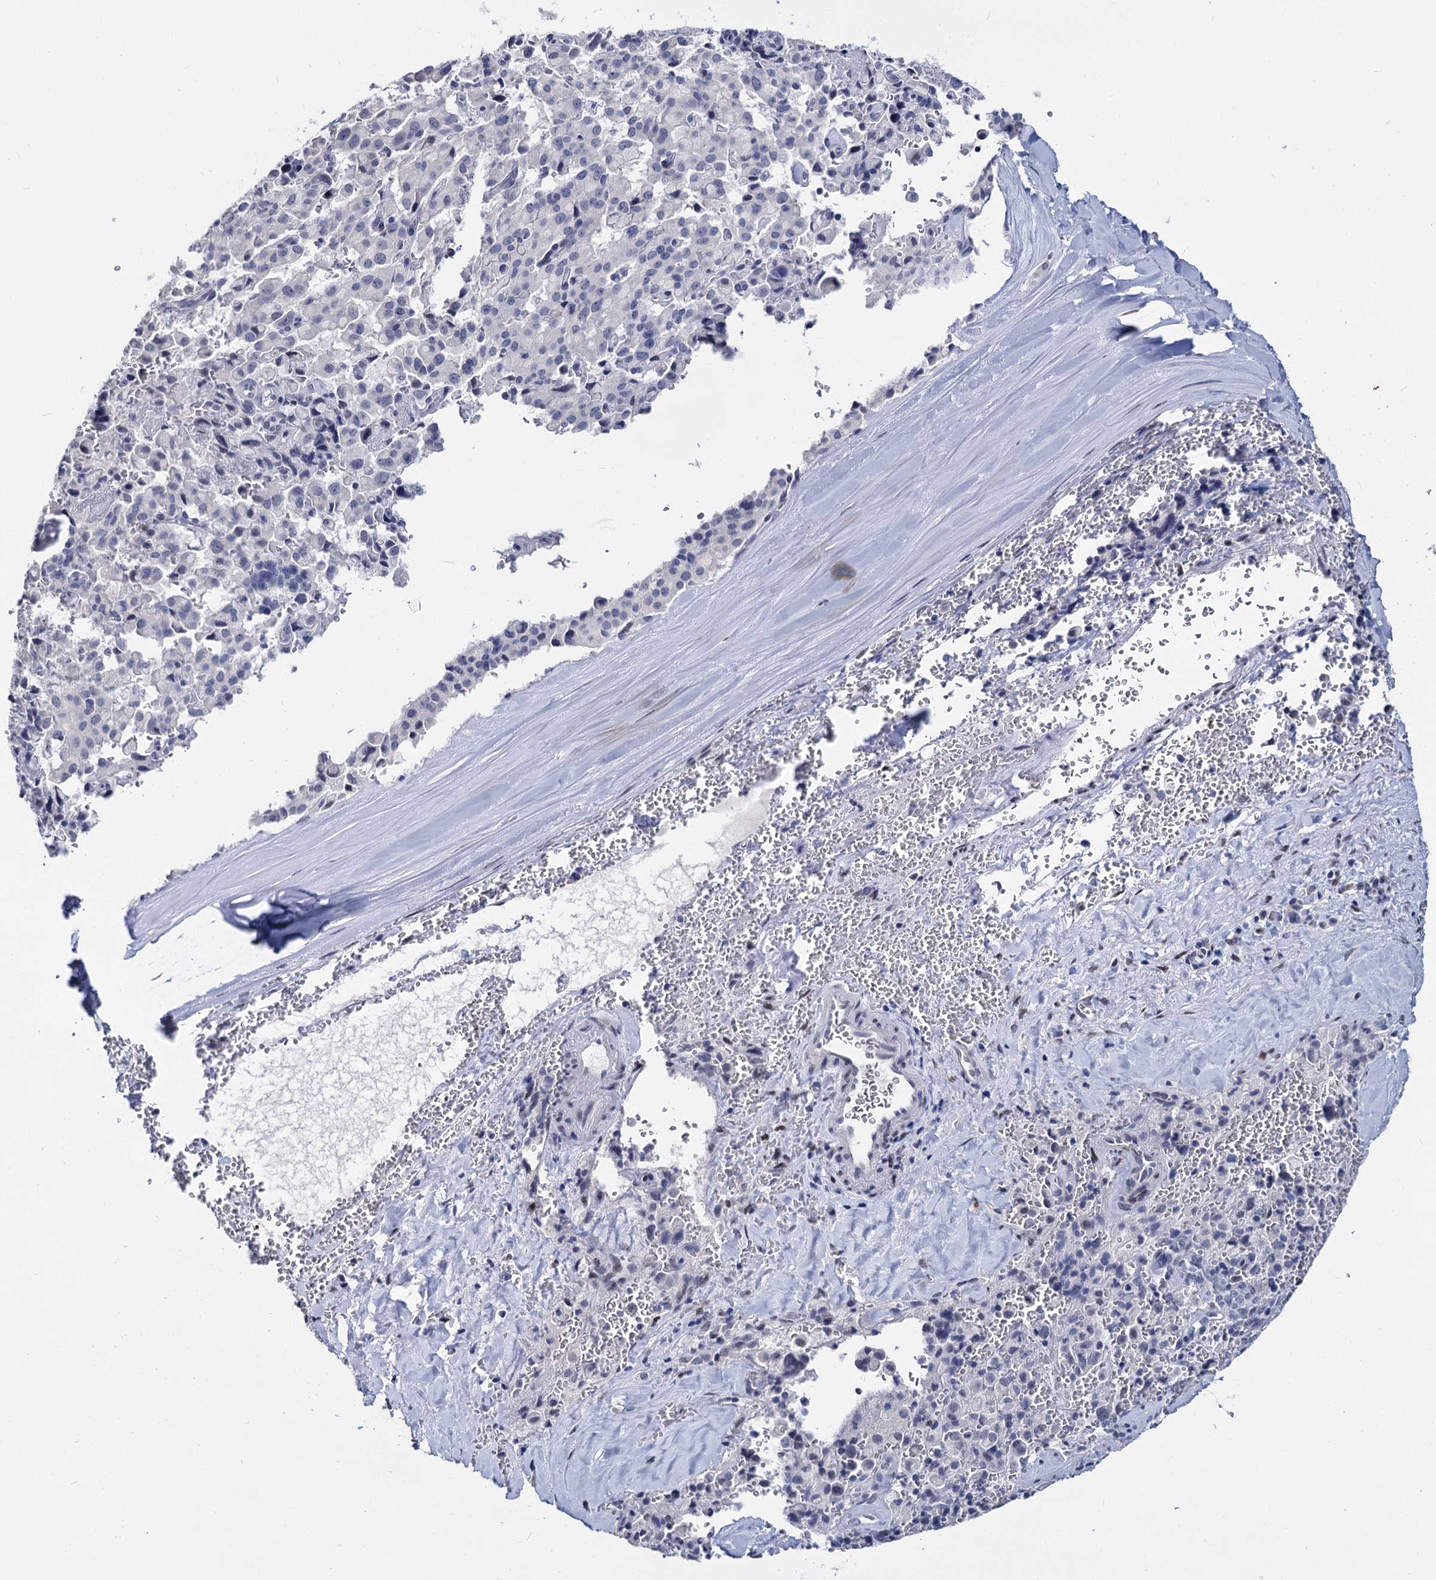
{"staining": {"intensity": "negative", "quantity": "none", "location": "none"}, "tissue": "pancreatic cancer", "cell_type": "Tumor cells", "image_type": "cancer", "snomed": [{"axis": "morphology", "description": "Adenocarcinoma, NOS"}, {"axis": "topography", "description": "Pancreas"}], "caption": "Tumor cells show no significant protein positivity in pancreatic cancer.", "gene": "MAGEA4", "patient": {"sex": "male", "age": 65}}